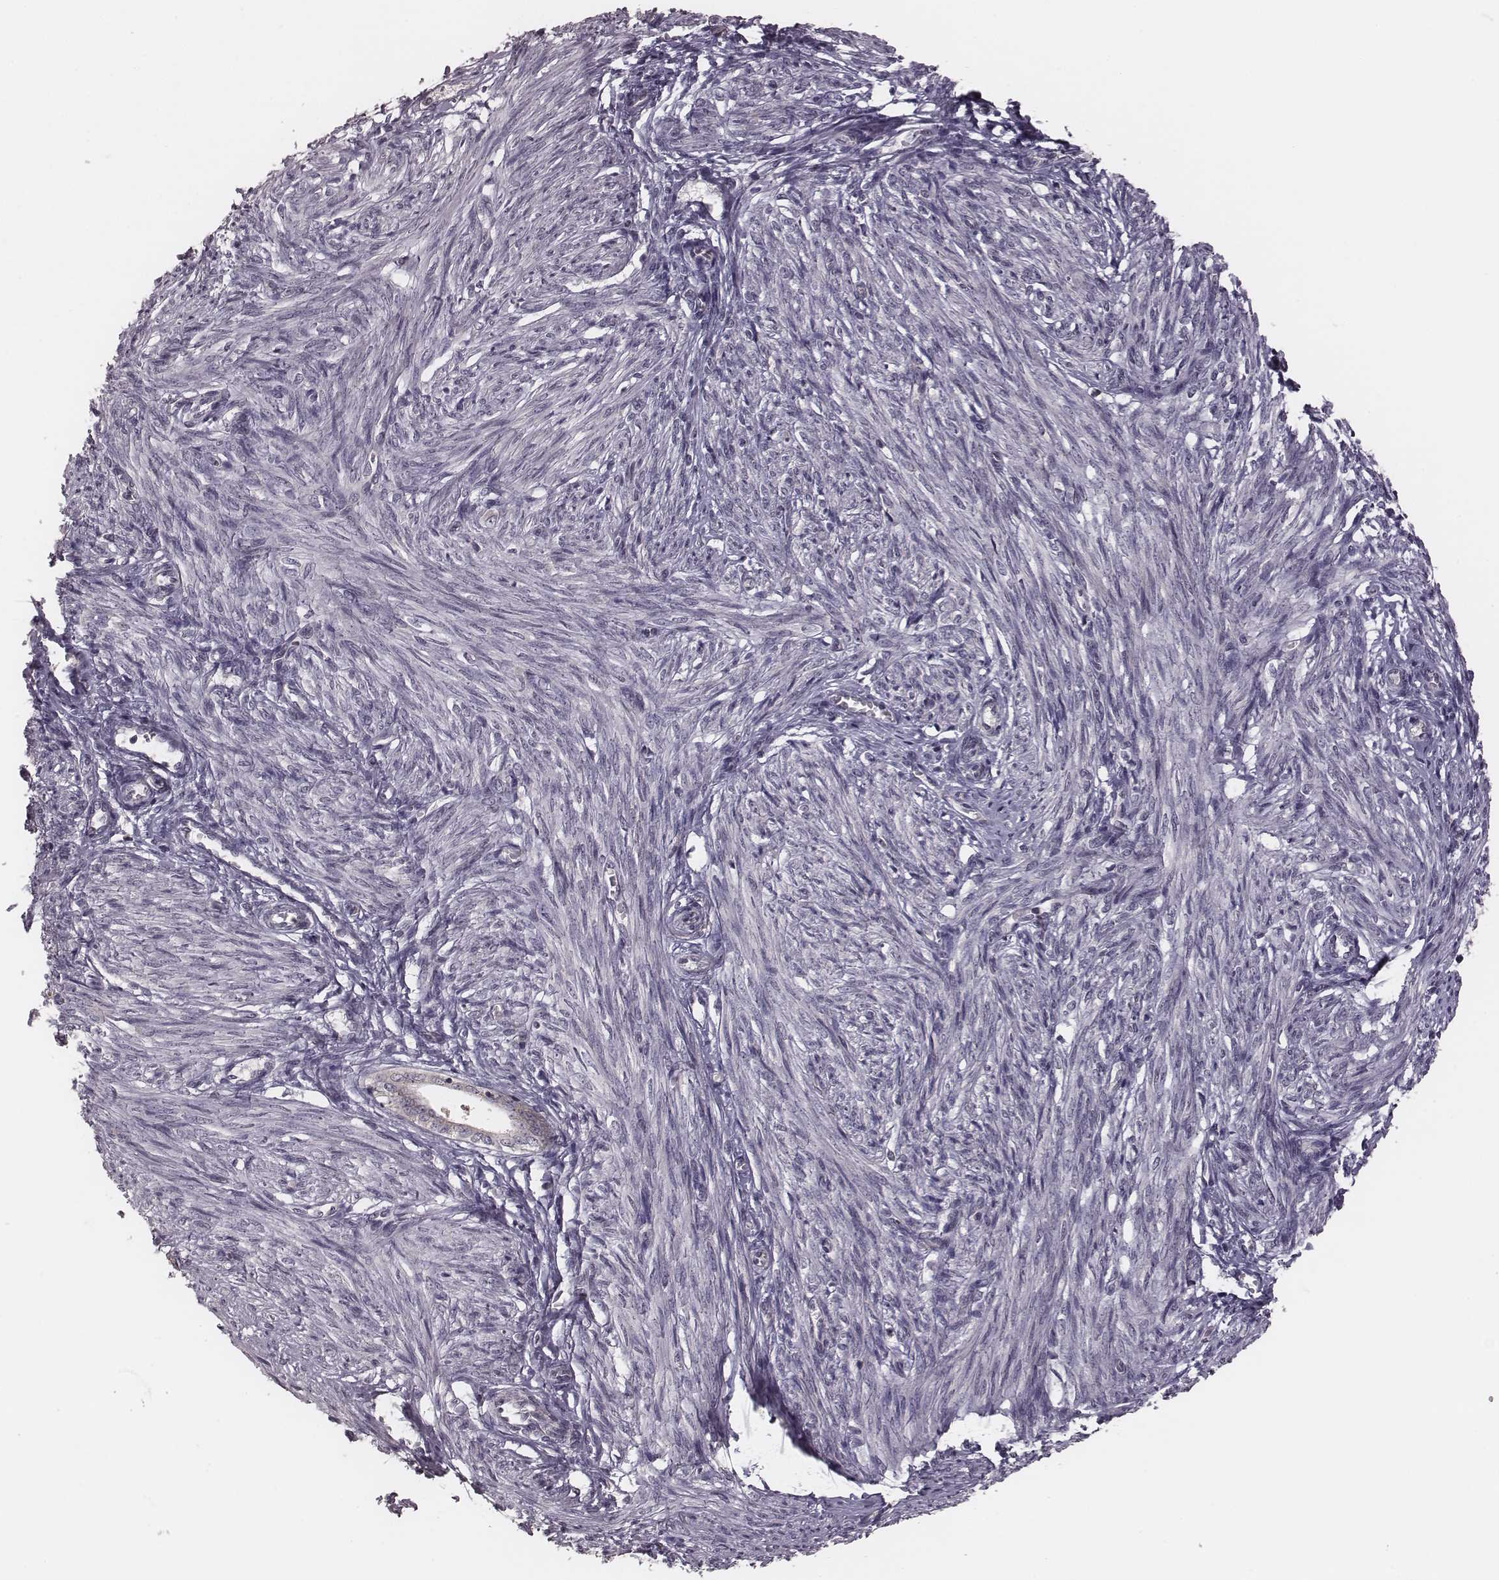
{"staining": {"intensity": "negative", "quantity": "none", "location": "none"}, "tissue": "endometrium", "cell_type": "Cells in endometrial stroma", "image_type": "normal", "snomed": [{"axis": "morphology", "description": "Normal tissue, NOS"}, {"axis": "topography", "description": "Endometrium"}], "caption": "This is an IHC micrograph of normal endometrium. There is no positivity in cells in endometrial stroma.", "gene": "P2RX5", "patient": {"sex": "female", "age": 50}}